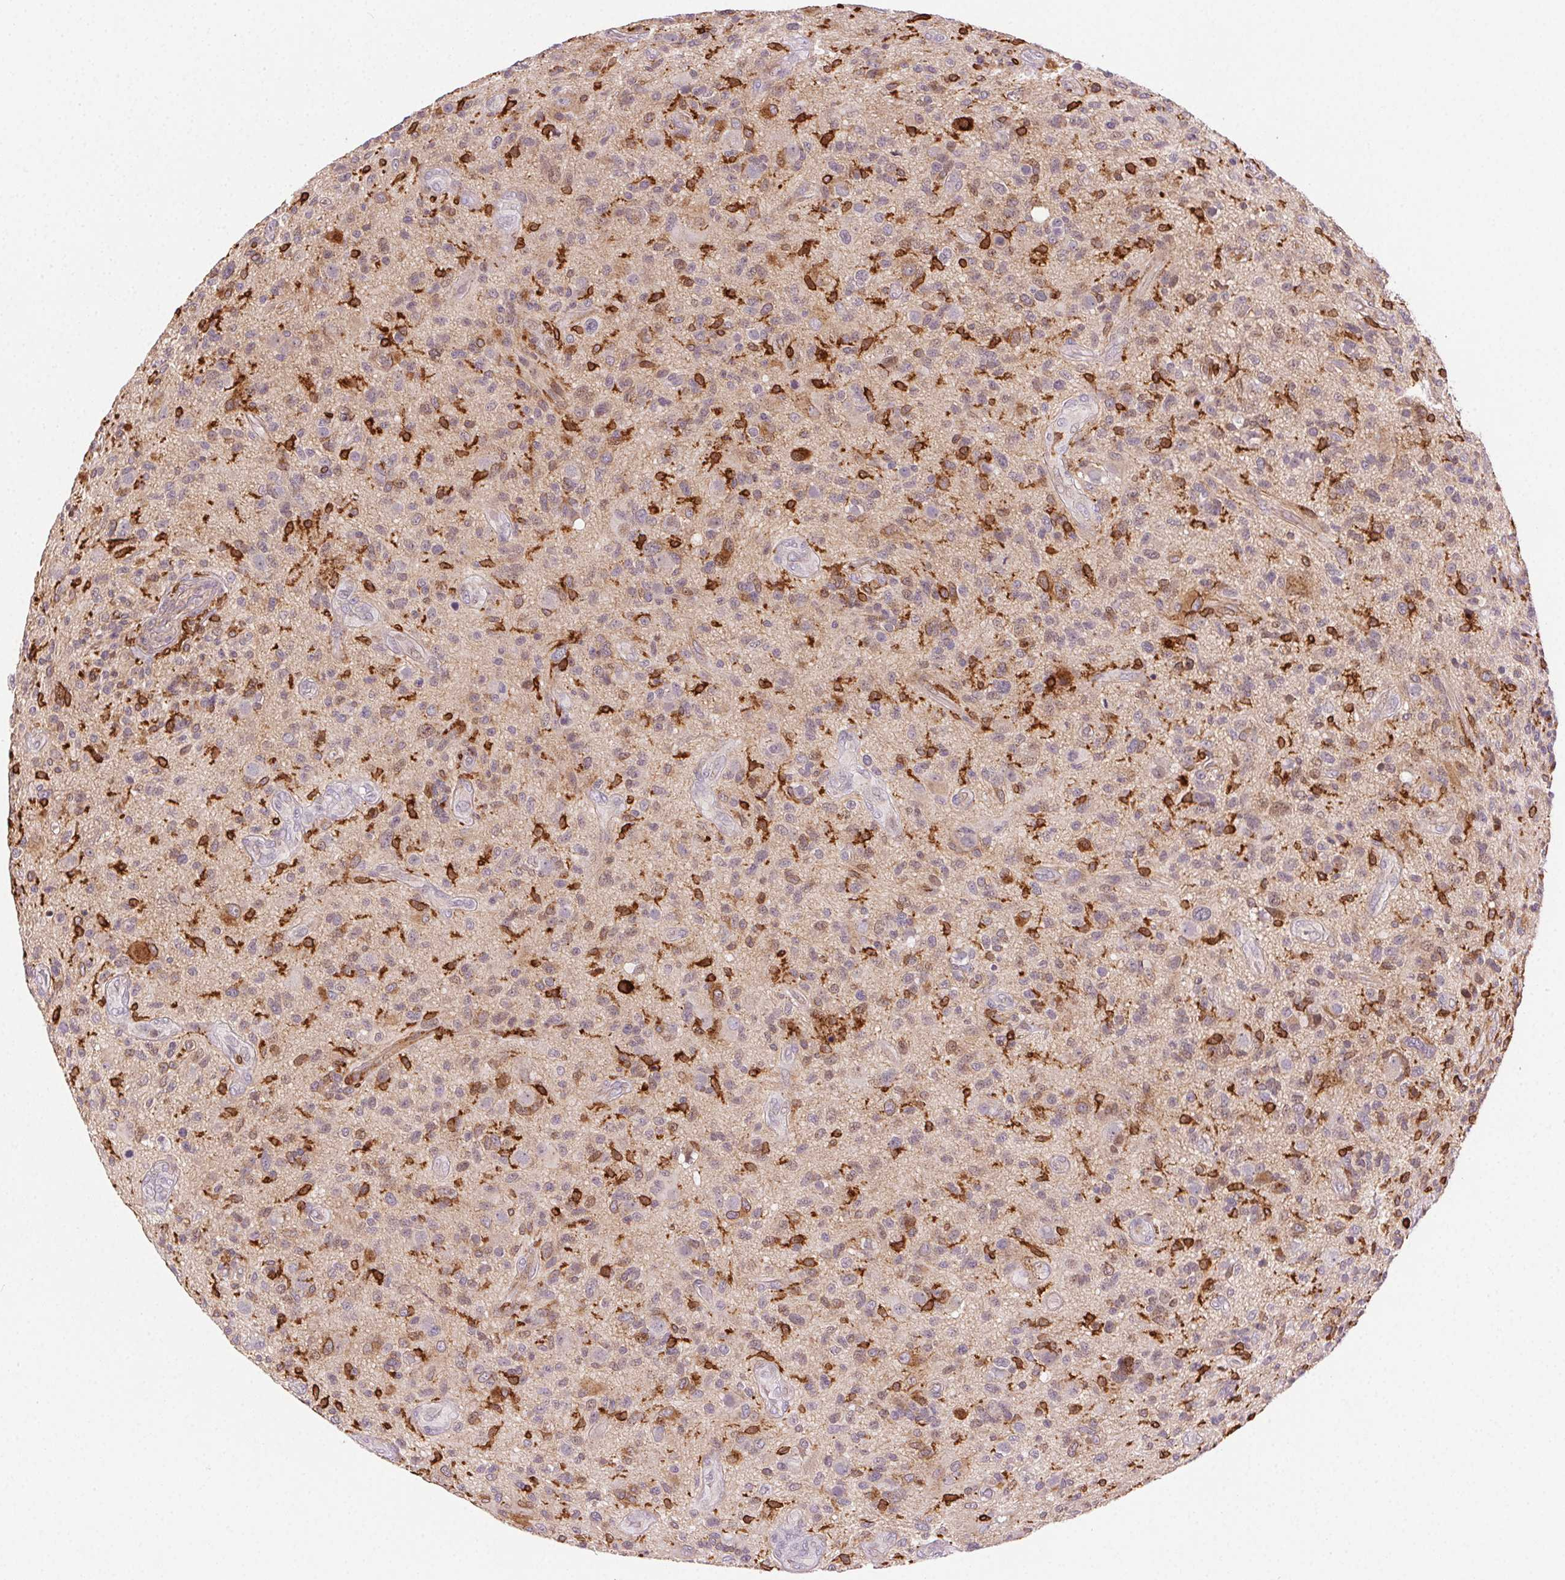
{"staining": {"intensity": "negative", "quantity": "none", "location": "none"}, "tissue": "glioma", "cell_type": "Tumor cells", "image_type": "cancer", "snomed": [{"axis": "morphology", "description": "Glioma, malignant, High grade"}, {"axis": "topography", "description": "Brain"}], "caption": "IHC micrograph of human malignant high-grade glioma stained for a protein (brown), which exhibits no positivity in tumor cells.", "gene": "RNASET2", "patient": {"sex": "male", "age": 47}}